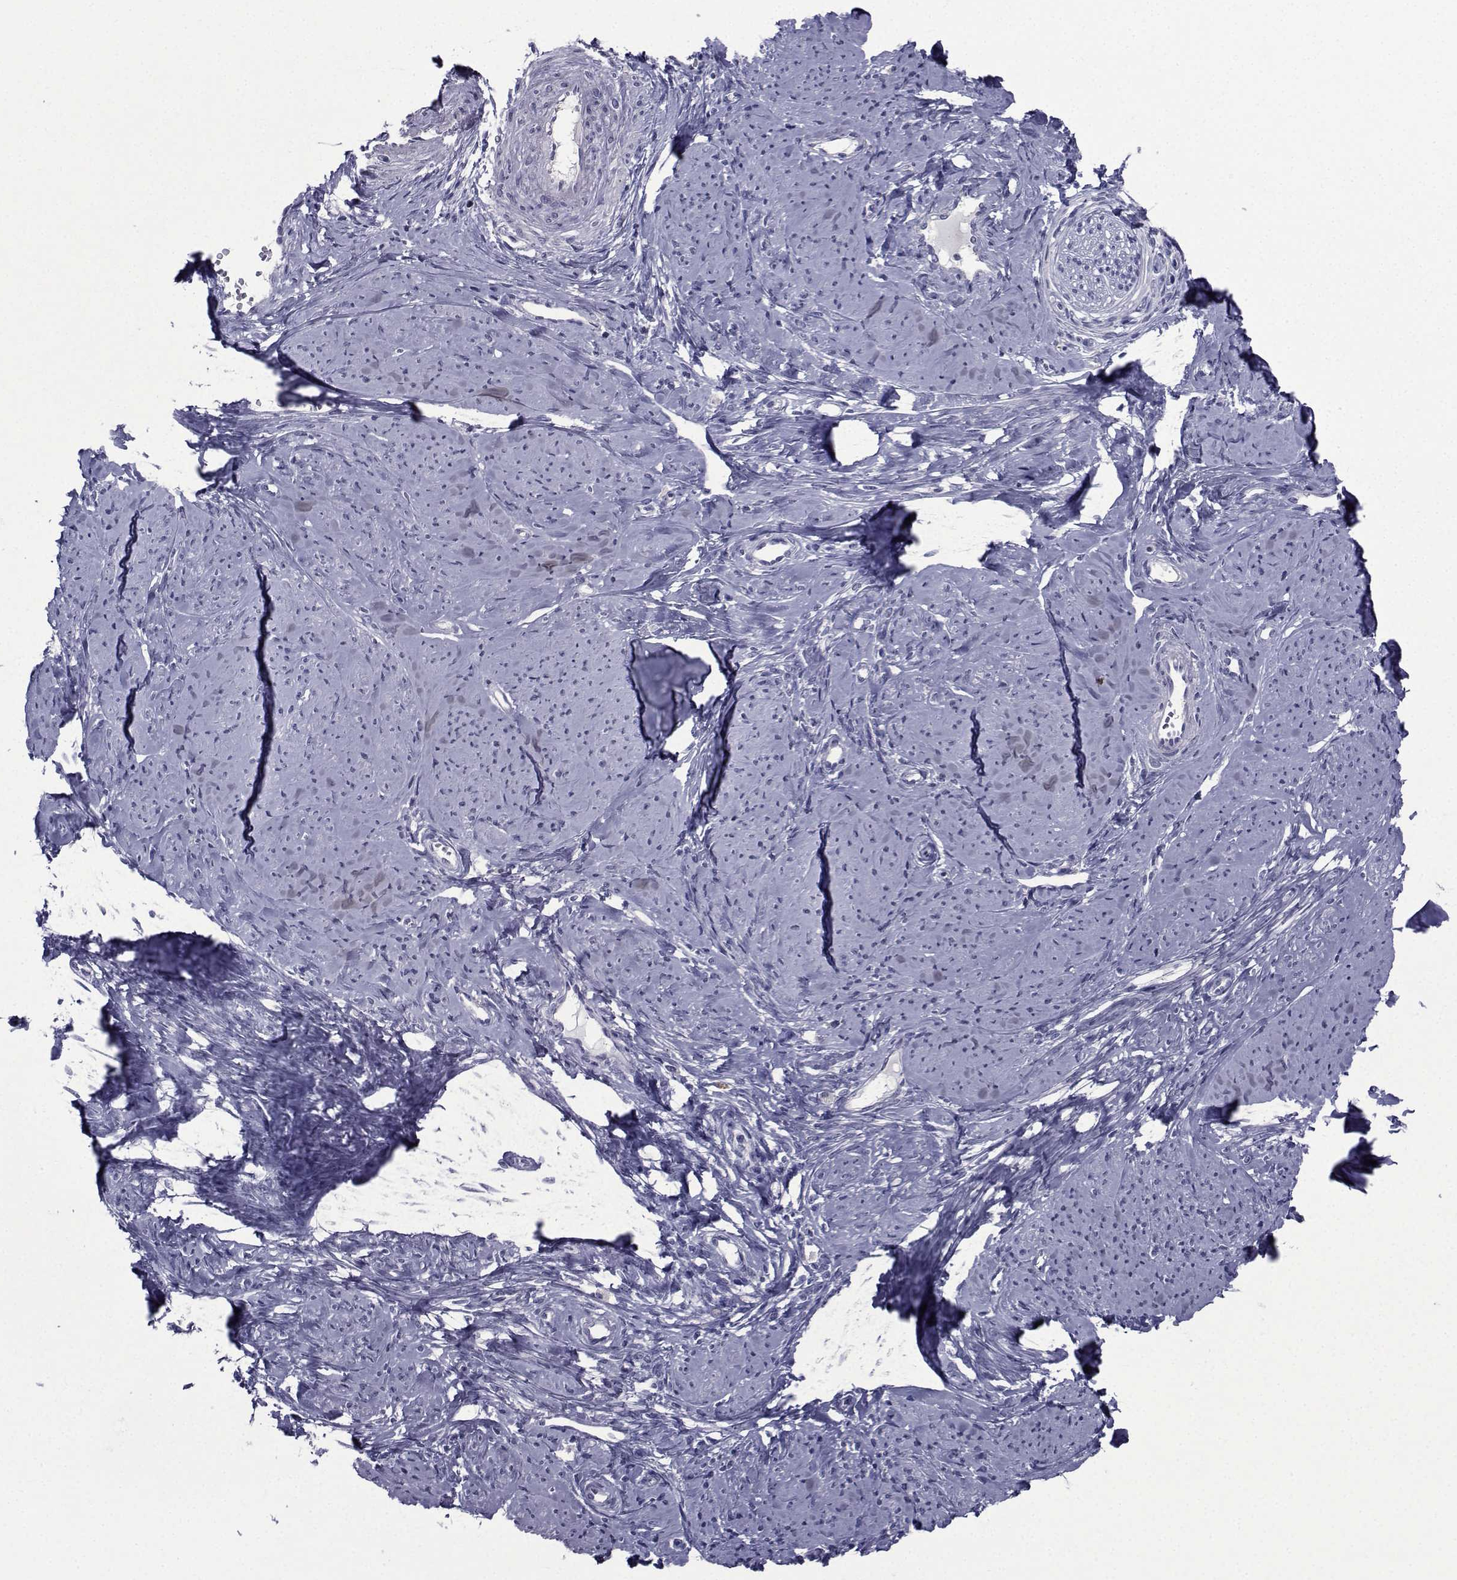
{"staining": {"intensity": "negative", "quantity": "none", "location": "none"}, "tissue": "smooth muscle", "cell_type": "Smooth muscle cells", "image_type": "normal", "snomed": [{"axis": "morphology", "description": "Normal tissue, NOS"}, {"axis": "topography", "description": "Smooth muscle"}], "caption": "Smooth muscle was stained to show a protein in brown. There is no significant staining in smooth muscle cells.", "gene": "CHRNA1", "patient": {"sex": "female", "age": 48}}